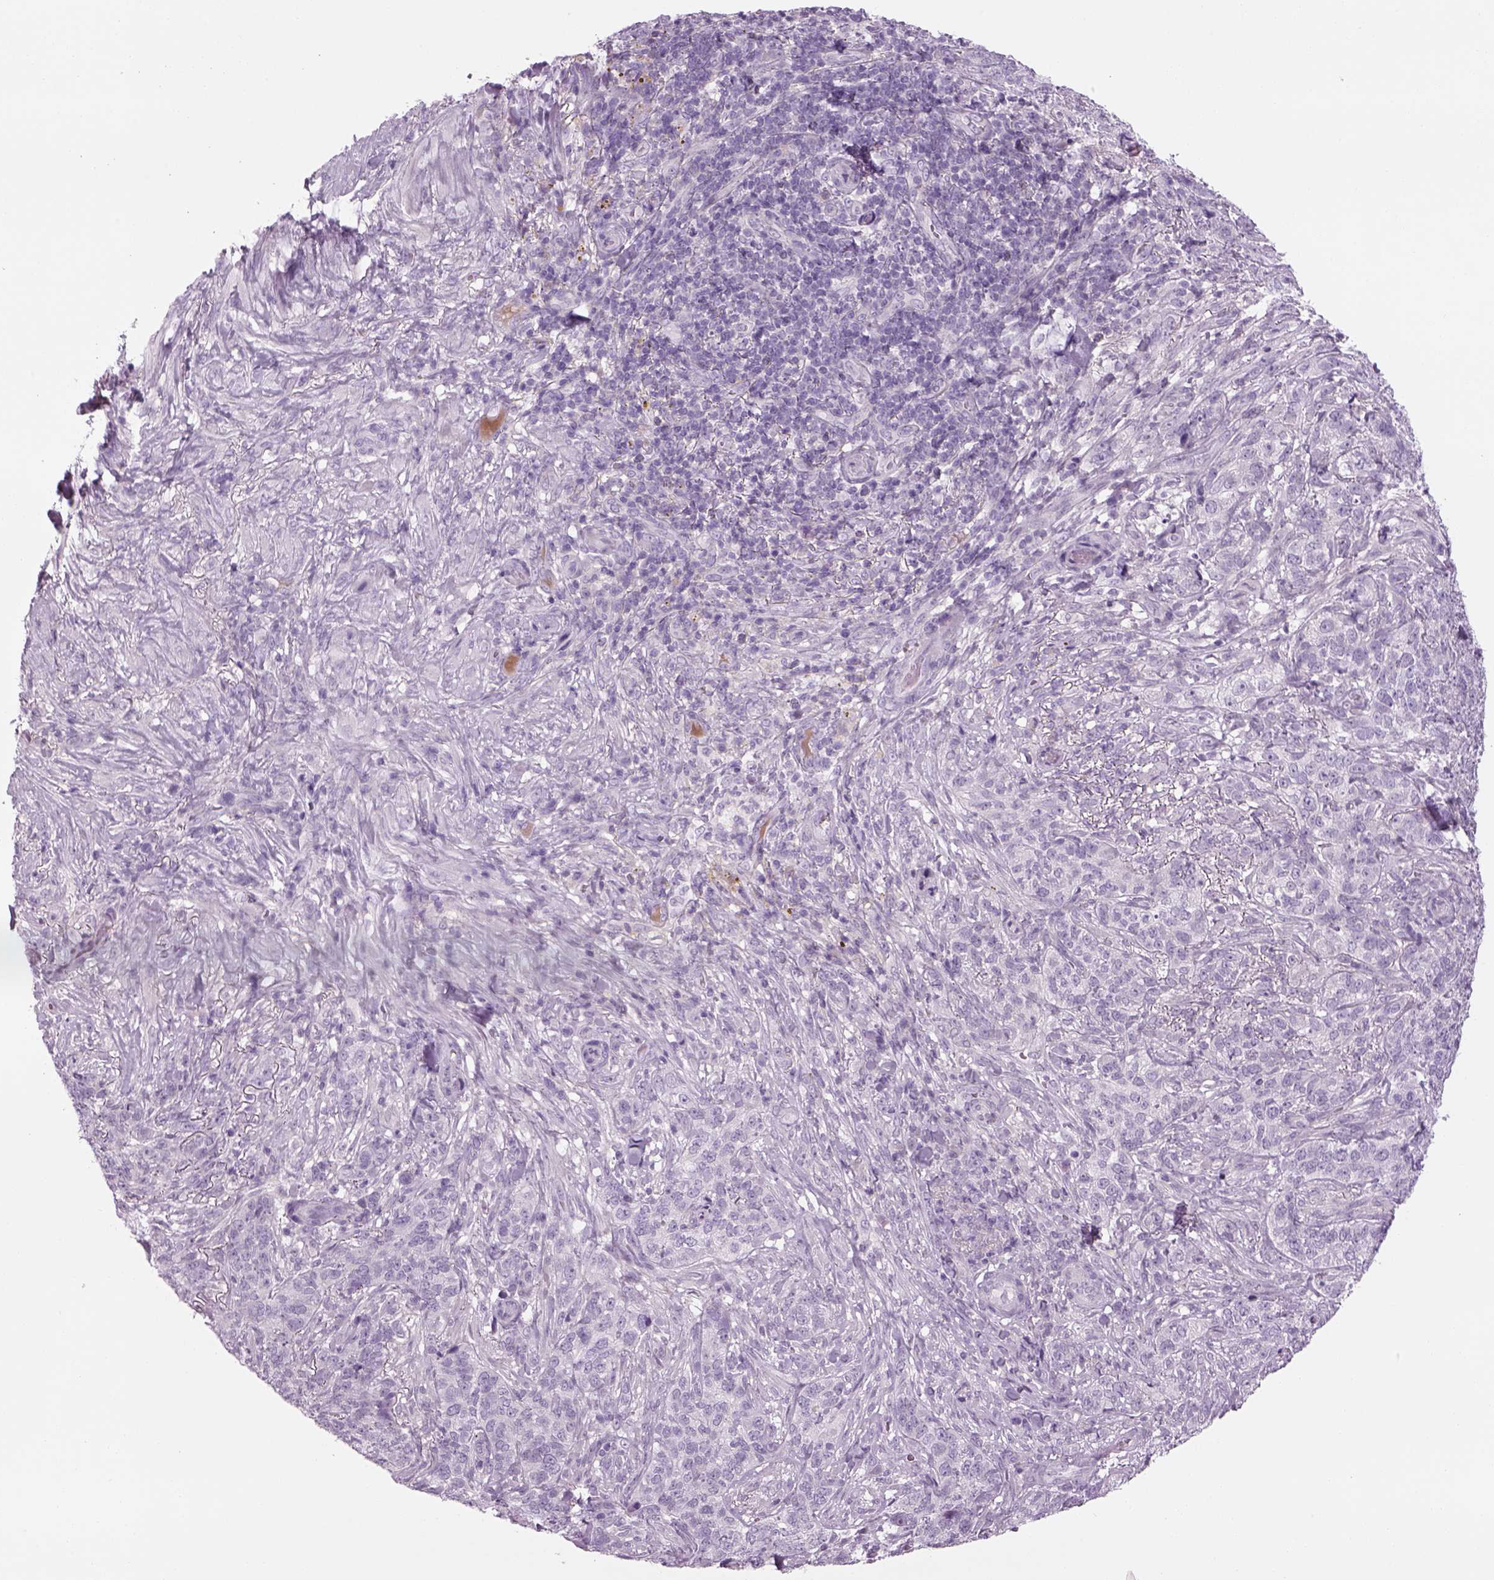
{"staining": {"intensity": "negative", "quantity": "none", "location": "none"}, "tissue": "skin cancer", "cell_type": "Tumor cells", "image_type": "cancer", "snomed": [{"axis": "morphology", "description": "Basal cell carcinoma"}, {"axis": "topography", "description": "Skin"}], "caption": "An IHC photomicrograph of skin cancer (basal cell carcinoma) is shown. There is no staining in tumor cells of skin cancer (basal cell carcinoma).", "gene": "MDH1B", "patient": {"sex": "female", "age": 69}}